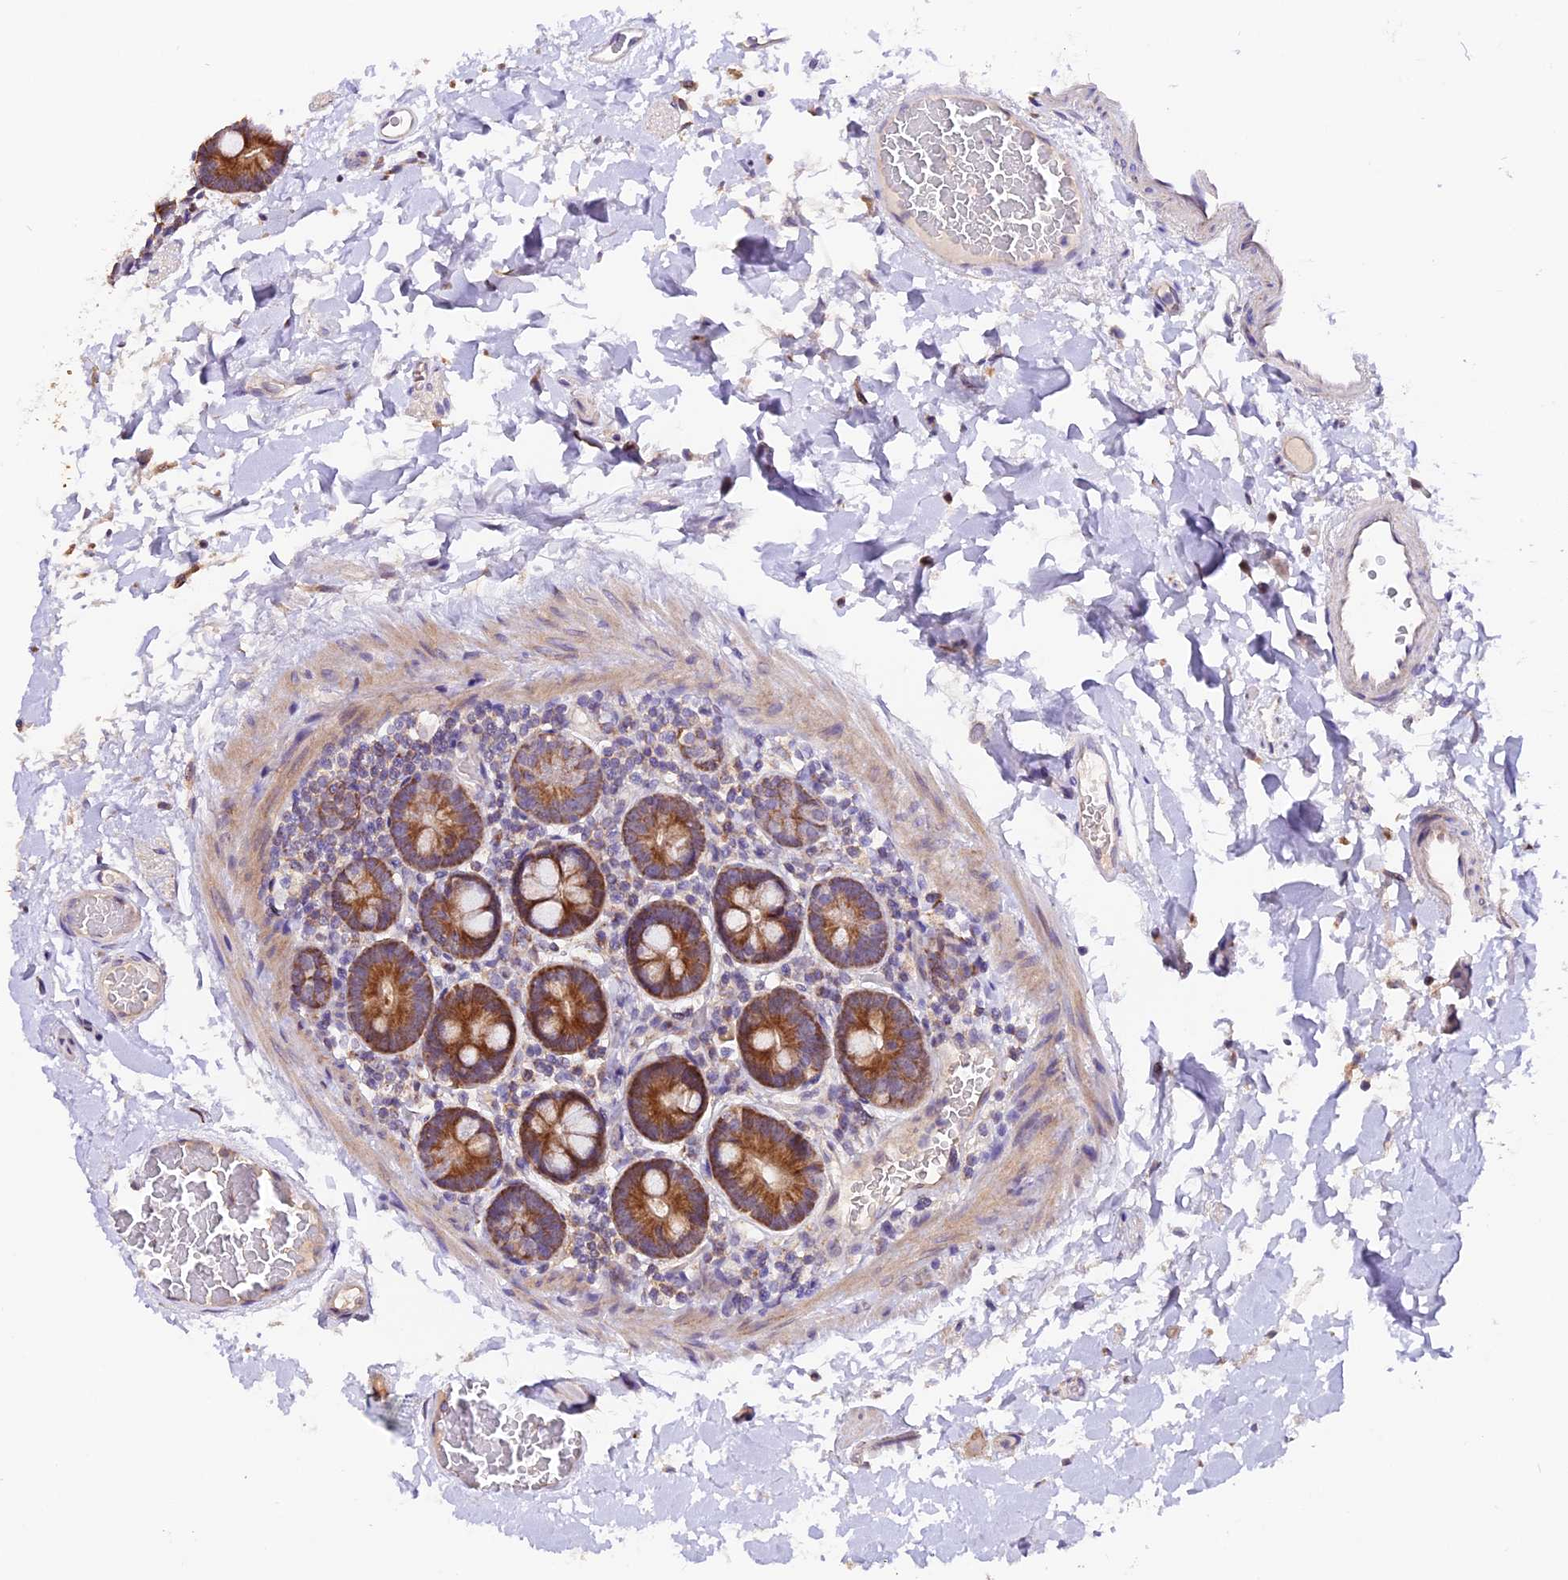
{"staining": {"intensity": "strong", "quantity": ">75%", "location": "cytoplasmic/membranous"}, "tissue": "duodenum", "cell_type": "Glandular cells", "image_type": "normal", "snomed": [{"axis": "morphology", "description": "Normal tissue, NOS"}, {"axis": "topography", "description": "Duodenum"}], "caption": "Strong cytoplasmic/membranous expression for a protein is identified in approximately >75% of glandular cells of unremarkable duodenum using IHC.", "gene": "DDX28", "patient": {"sex": "male", "age": 55}}